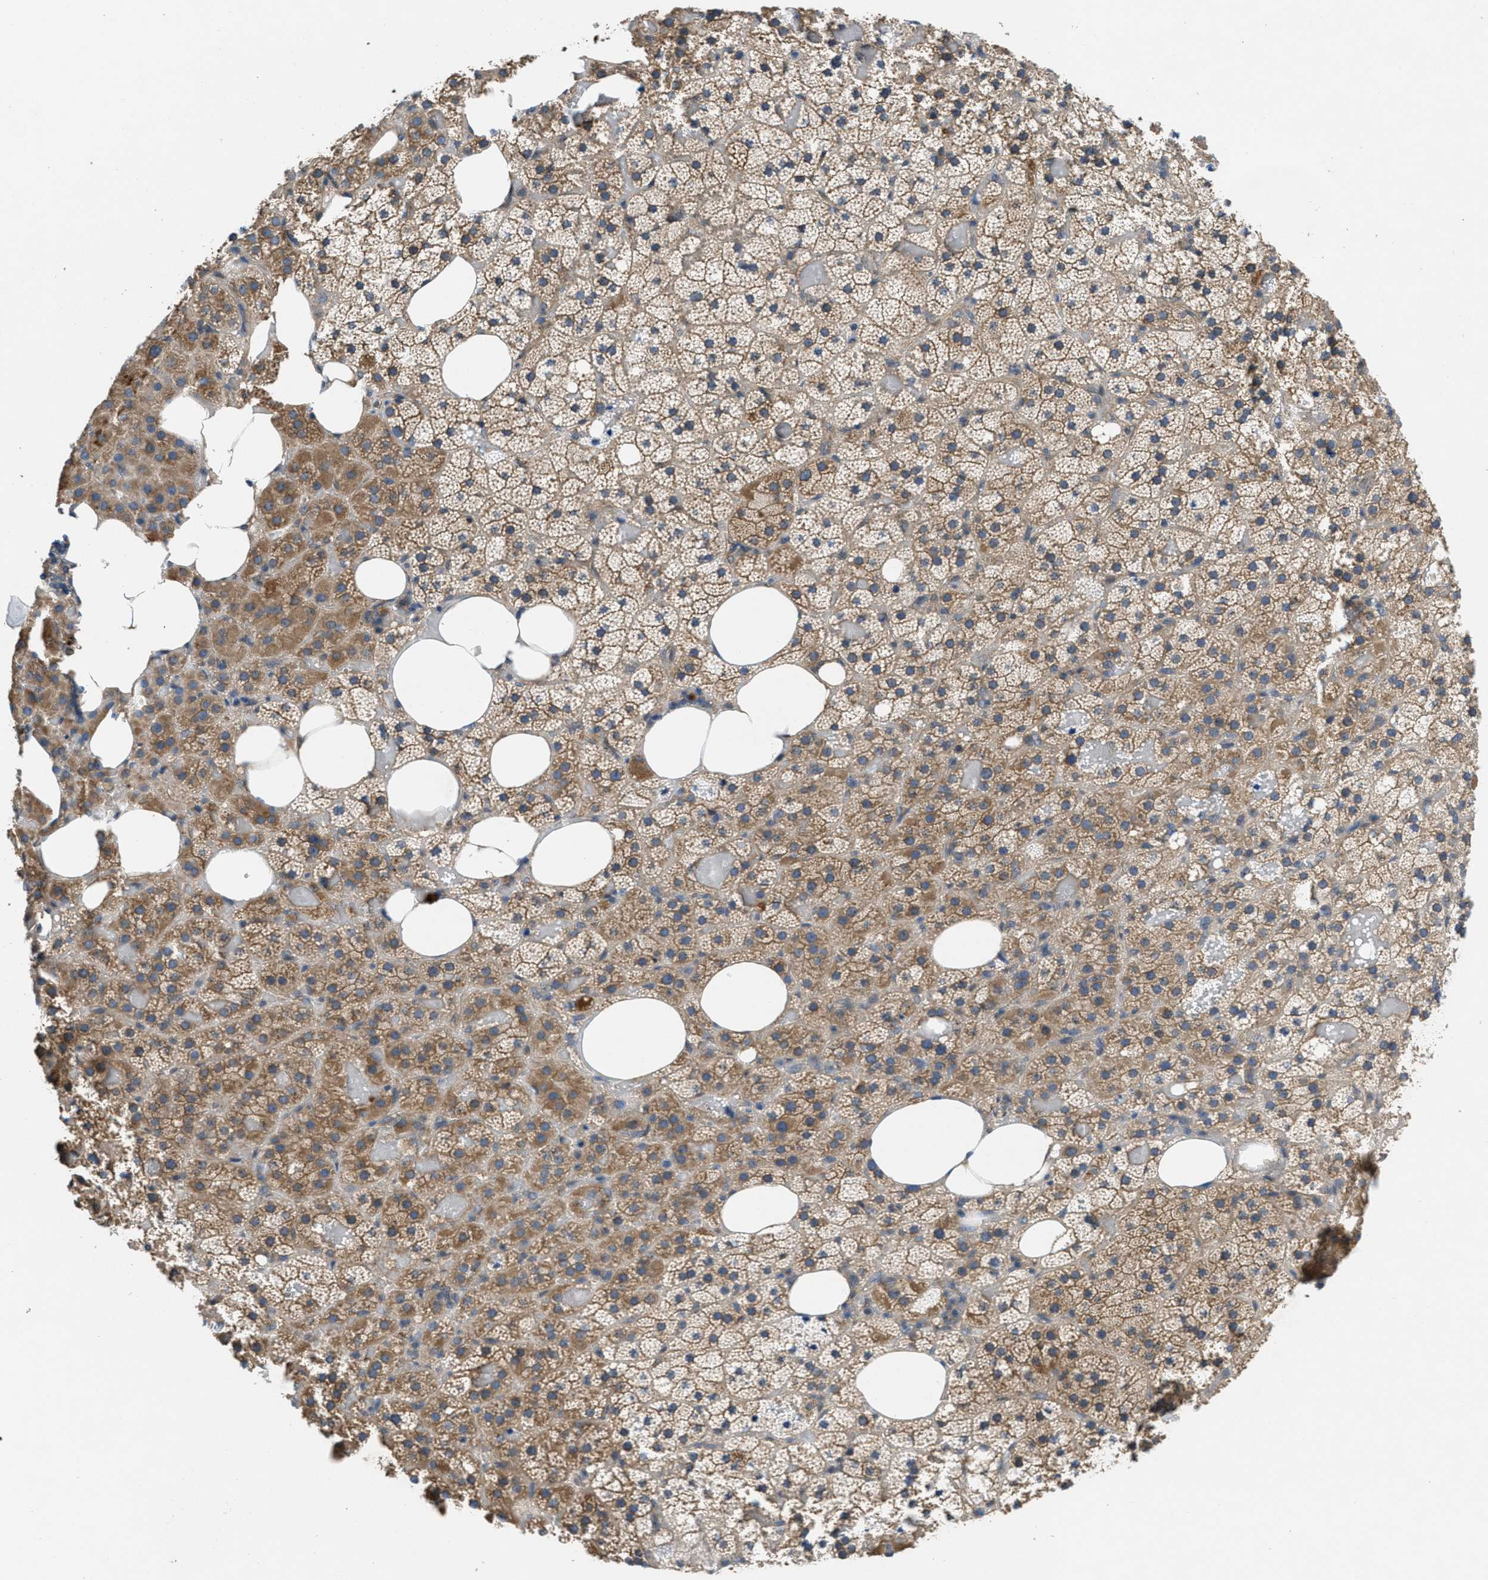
{"staining": {"intensity": "moderate", "quantity": ">75%", "location": "cytoplasmic/membranous"}, "tissue": "adrenal gland", "cell_type": "Glandular cells", "image_type": "normal", "snomed": [{"axis": "morphology", "description": "Normal tissue, NOS"}, {"axis": "topography", "description": "Adrenal gland"}], "caption": "Protein staining of normal adrenal gland displays moderate cytoplasmic/membranous positivity in approximately >75% of glandular cells. (Brightfield microscopy of DAB IHC at high magnification).", "gene": "GALK1", "patient": {"sex": "female", "age": 59}}